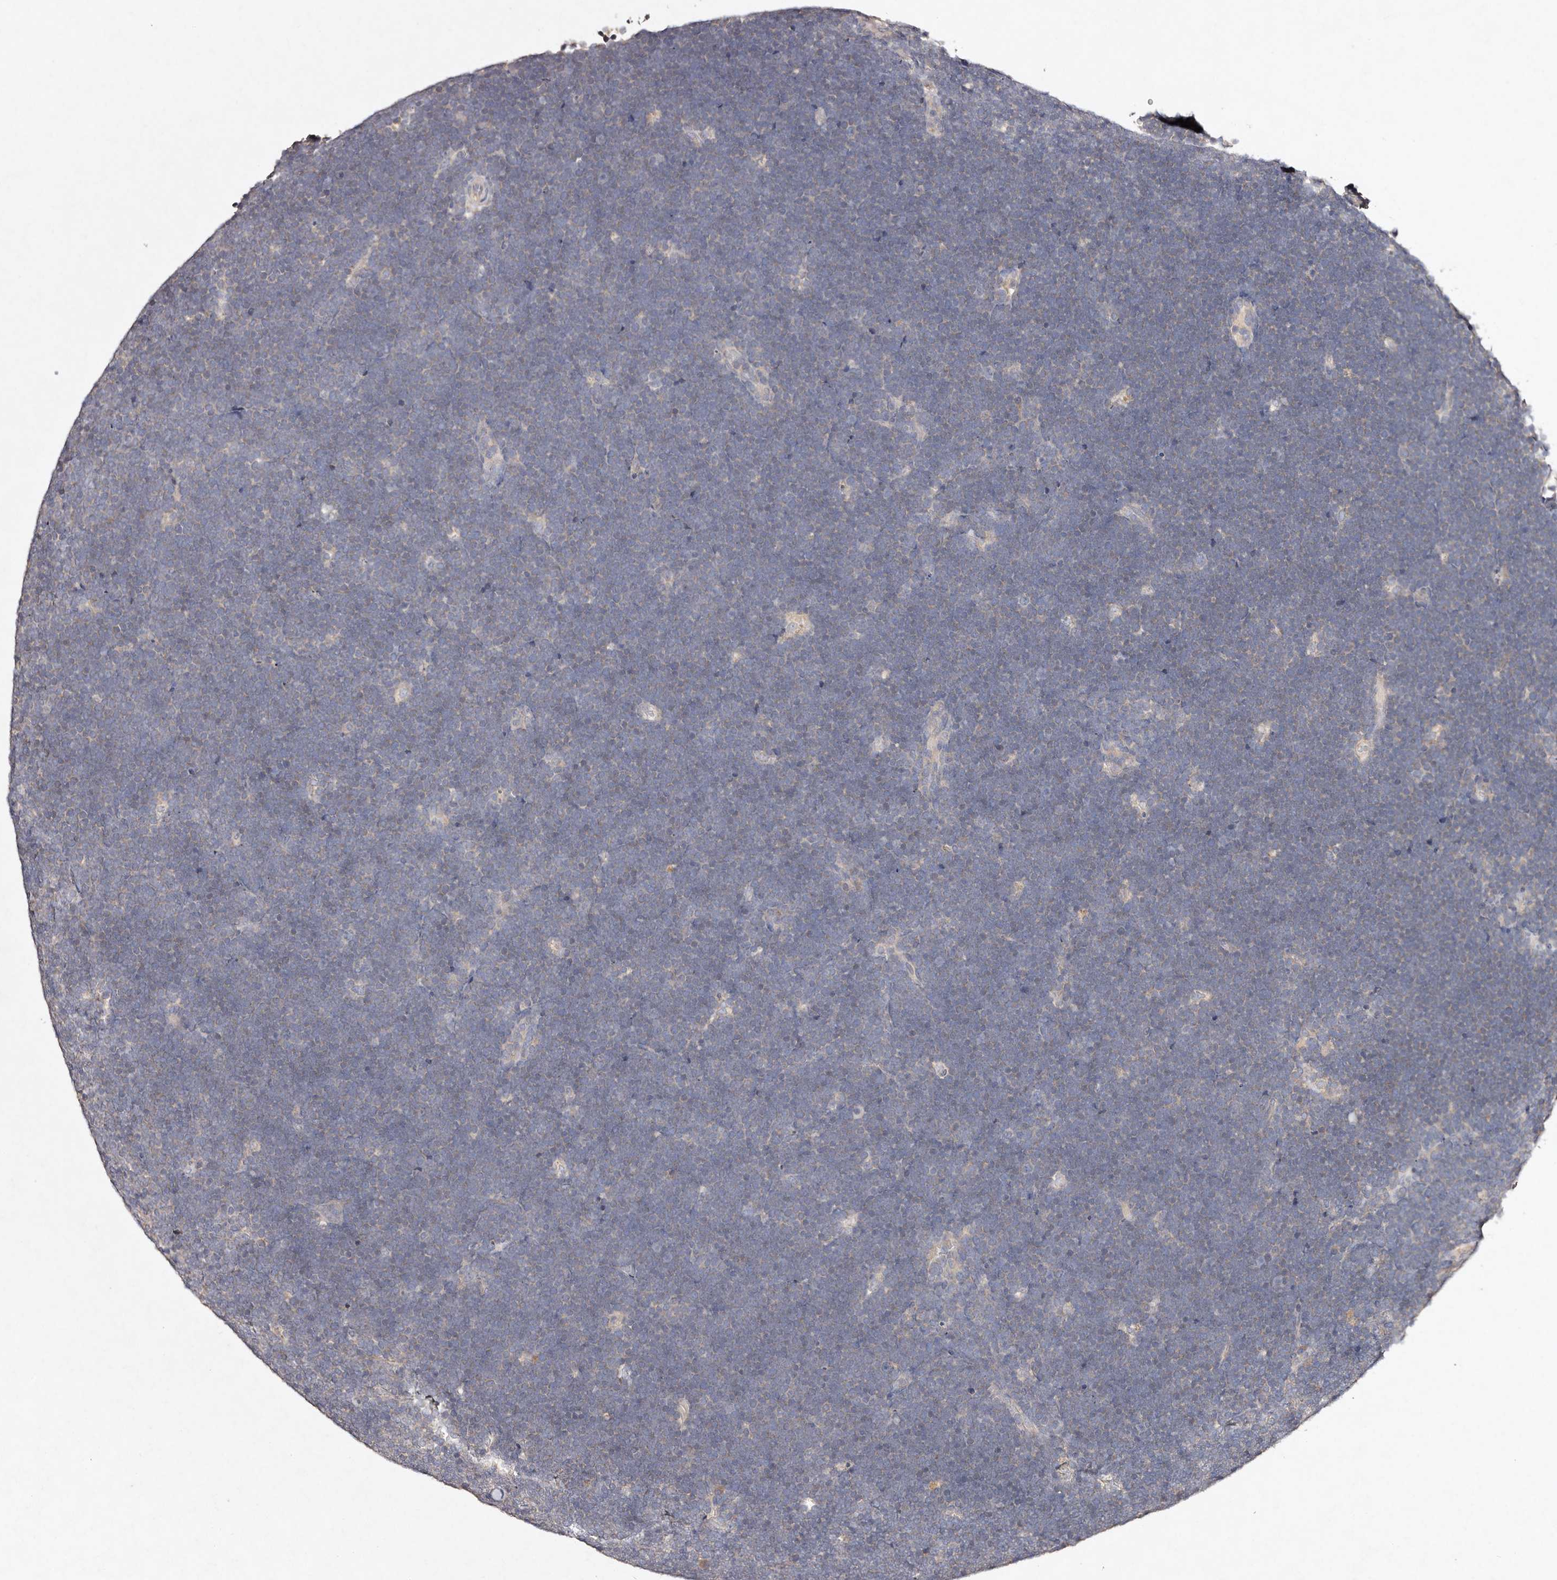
{"staining": {"intensity": "negative", "quantity": "none", "location": "none"}, "tissue": "lymphoma", "cell_type": "Tumor cells", "image_type": "cancer", "snomed": [{"axis": "morphology", "description": "Malignant lymphoma, non-Hodgkin's type, High grade"}, {"axis": "topography", "description": "Lymph node"}], "caption": "This is an immunohistochemistry image of human lymphoma. There is no expression in tumor cells.", "gene": "TSC2", "patient": {"sex": "male", "age": 13}}